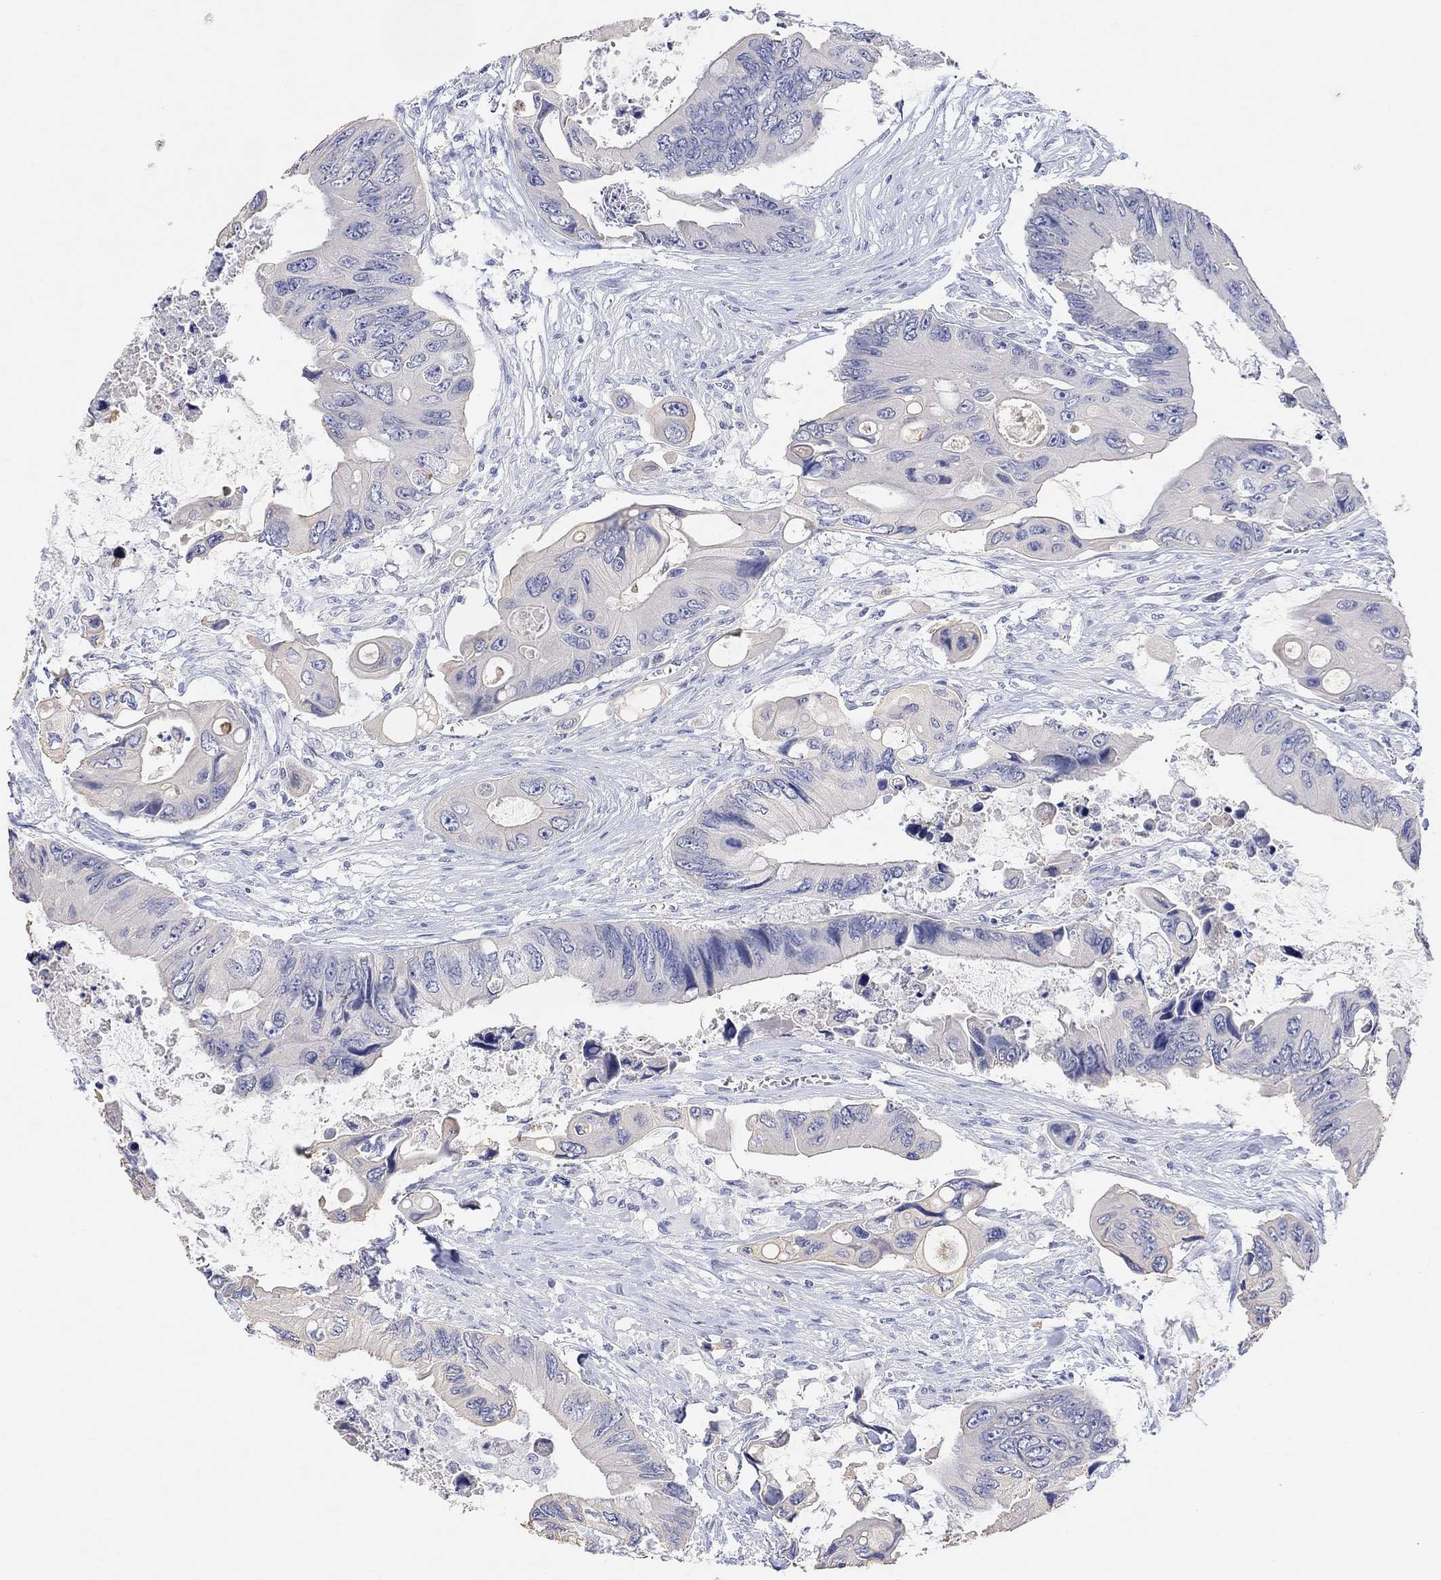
{"staining": {"intensity": "negative", "quantity": "none", "location": "none"}, "tissue": "colorectal cancer", "cell_type": "Tumor cells", "image_type": "cancer", "snomed": [{"axis": "morphology", "description": "Adenocarcinoma, NOS"}, {"axis": "topography", "description": "Rectum"}], "caption": "A histopathology image of colorectal adenocarcinoma stained for a protein displays no brown staining in tumor cells.", "gene": "TYR", "patient": {"sex": "male", "age": 63}}